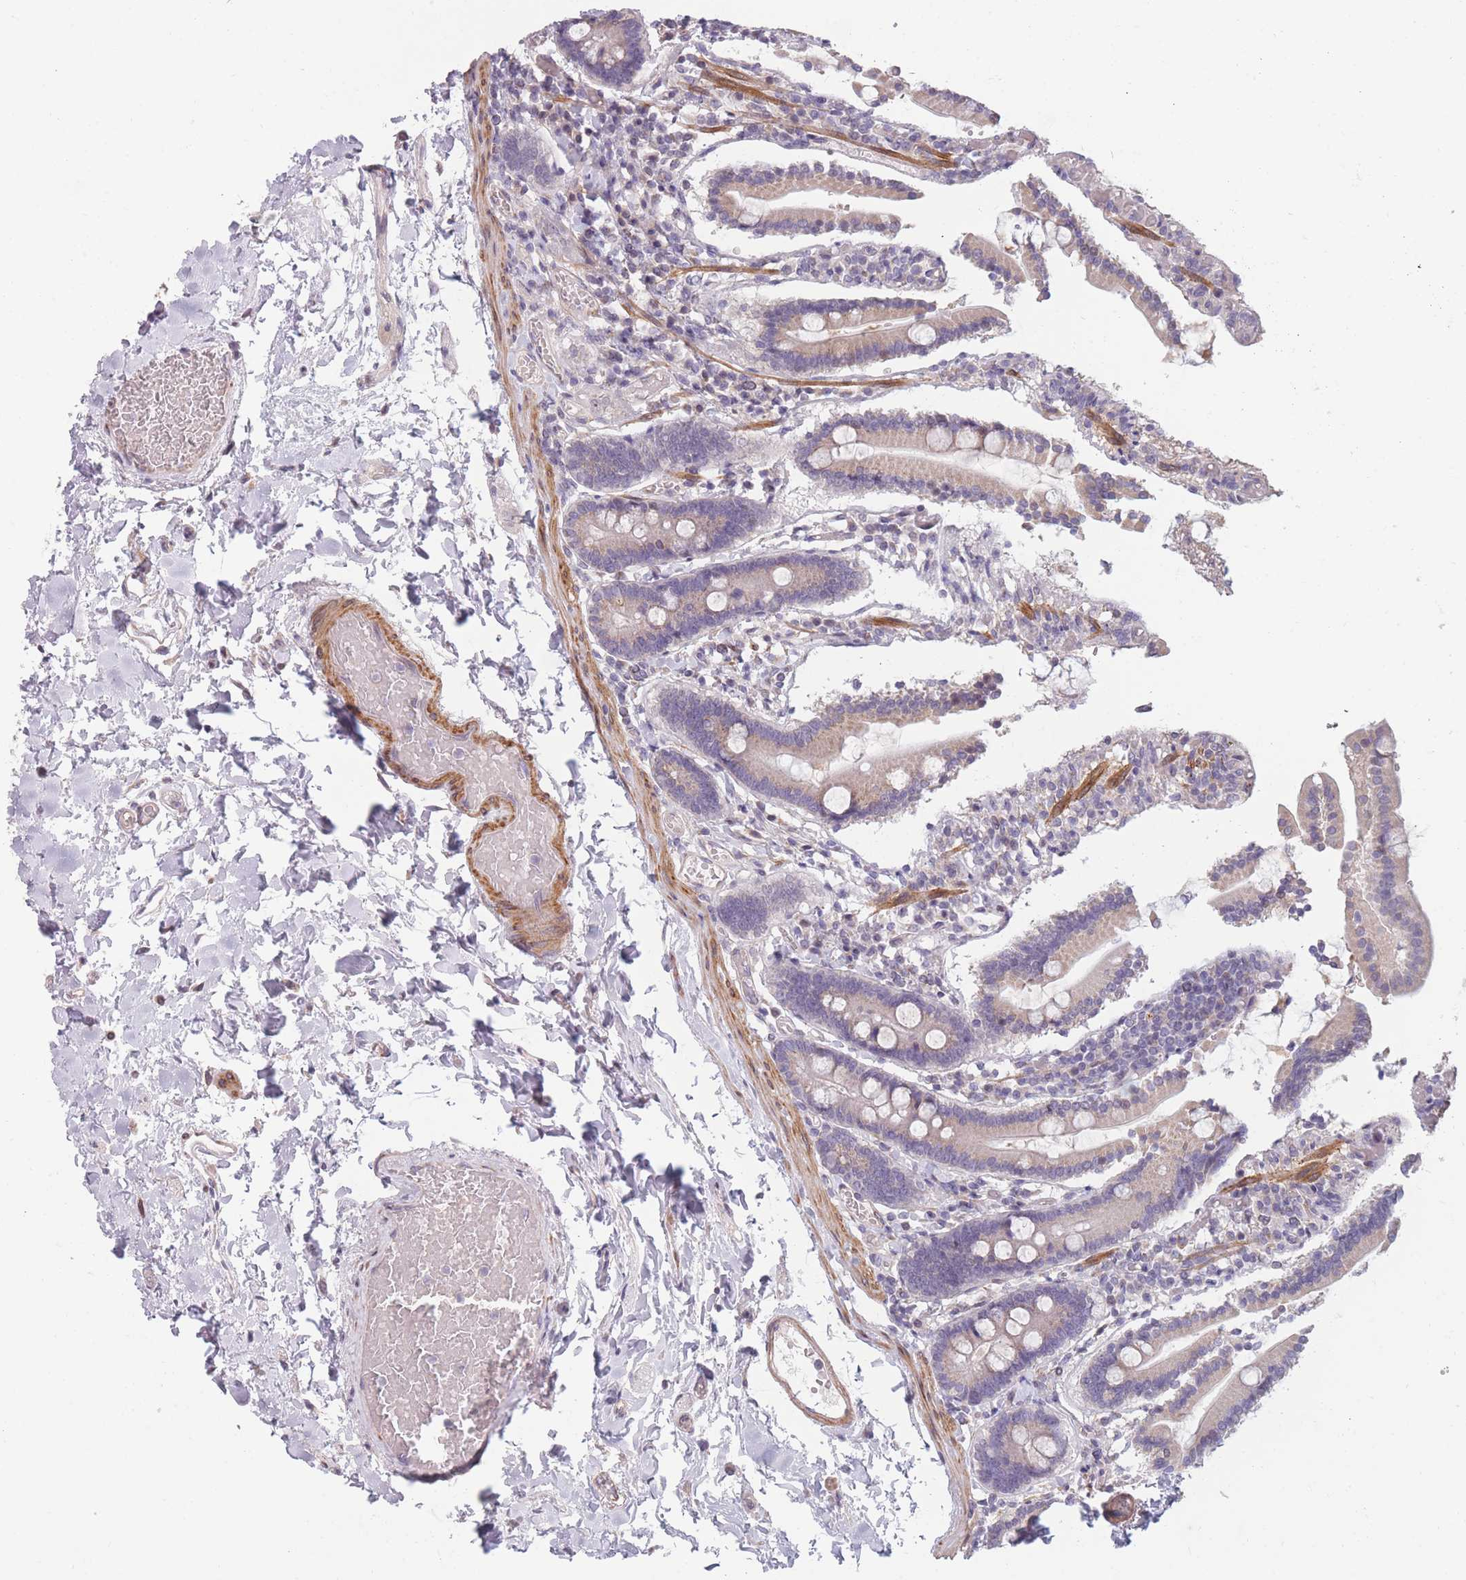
{"staining": {"intensity": "moderate", "quantity": "25%-75%", "location": "cytoplasmic/membranous"}, "tissue": "duodenum", "cell_type": "Glandular cells", "image_type": "normal", "snomed": [{"axis": "morphology", "description": "Normal tissue, NOS"}, {"axis": "topography", "description": "Duodenum"}], "caption": "An image showing moderate cytoplasmic/membranous expression in approximately 25%-75% of glandular cells in unremarkable duodenum, as visualized by brown immunohistochemical staining.", "gene": "CCNQ", "patient": {"sex": "male", "age": 55}}